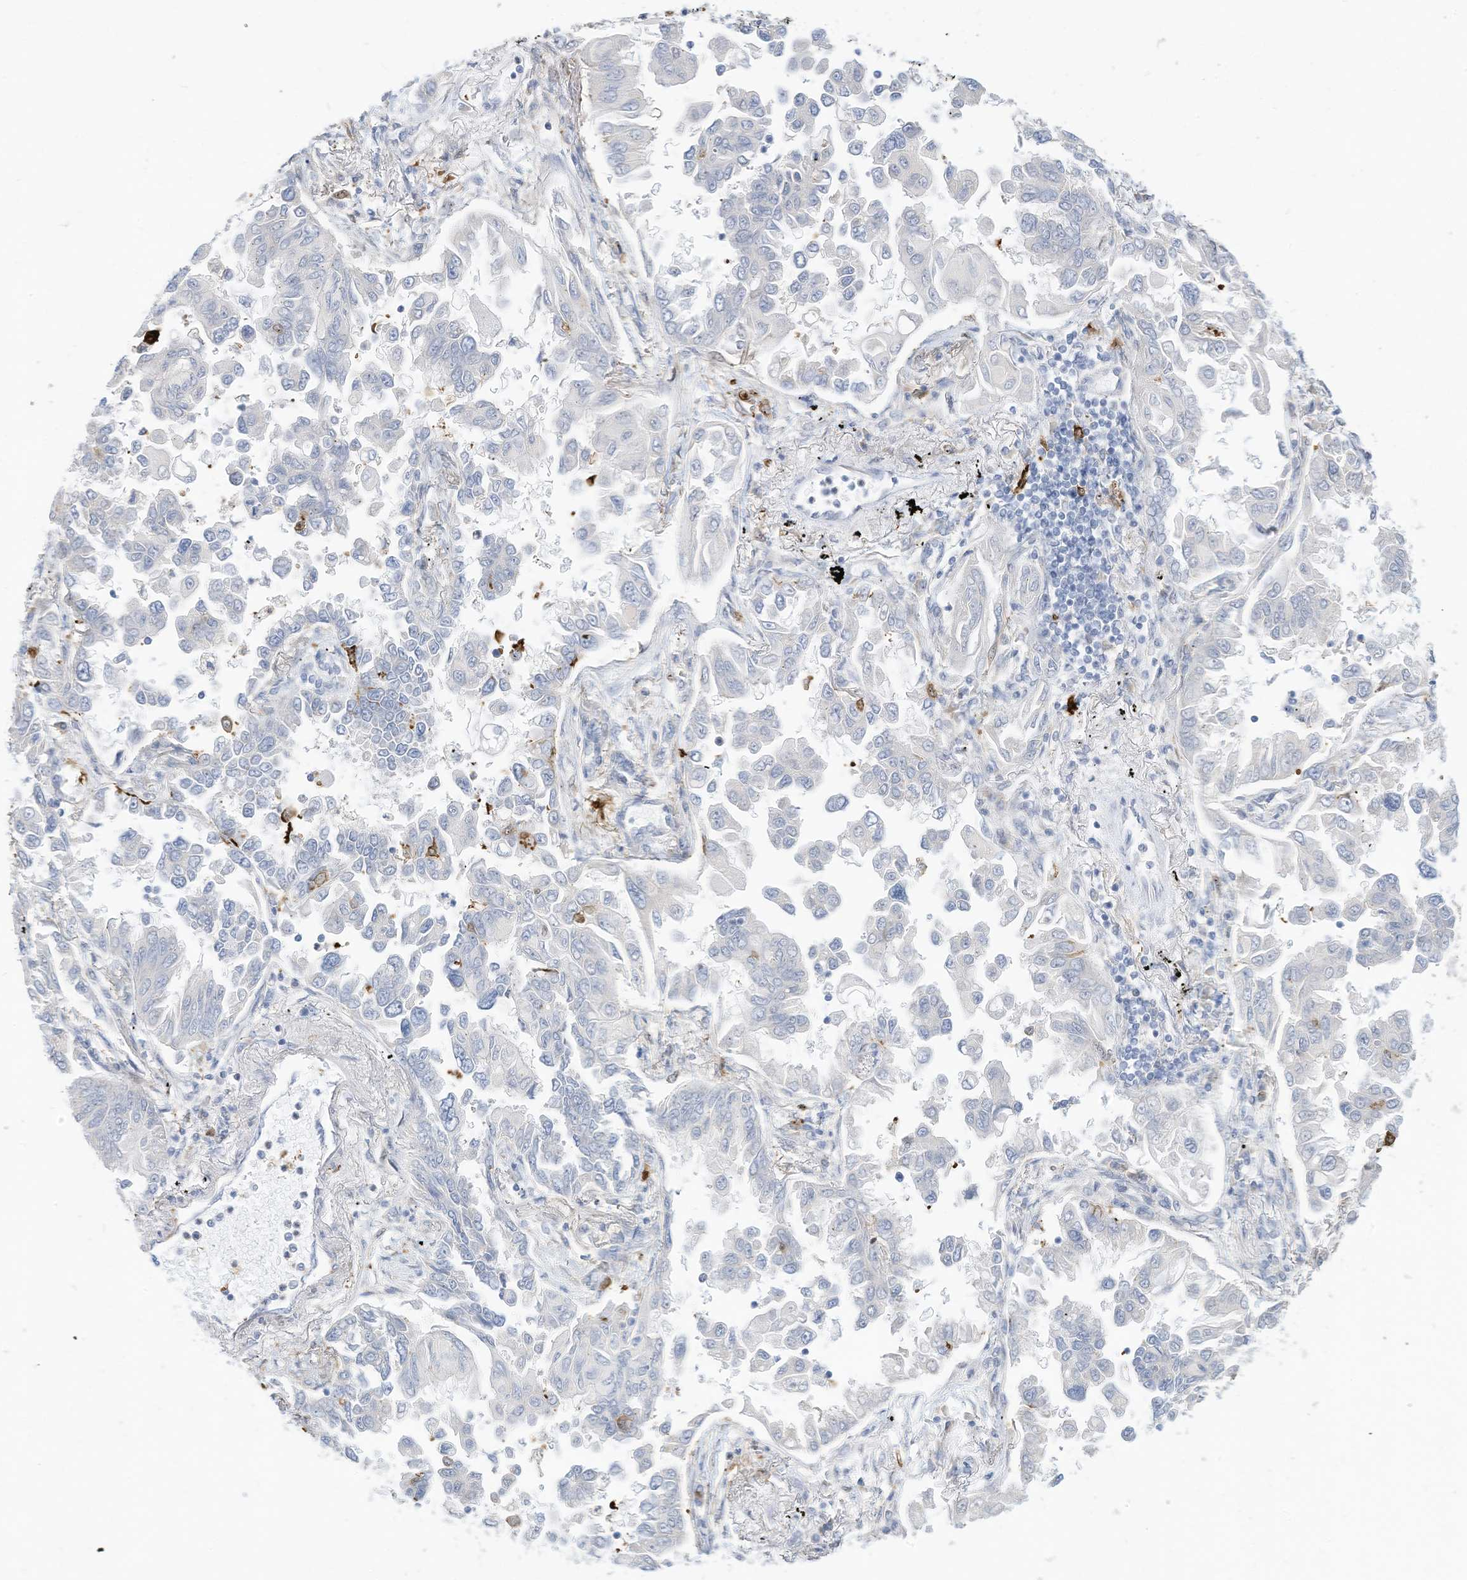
{"staining": {"intensity": "negative", "quantity": "none", "location": "none"}, "tissue": "lung cancer", "cell_type": "Tumor cells", "image_type": "cancer", "snomed": [{"axis": "morphology", "description": "Adenocarcinoma, NOS"}, {"axis": "topography", "description": "Lung"}], "caption": "IHC of lung adenocarcinoma reveals no staining in tumor cells.", "gene": "ATP13A1", "patient": {"sex": "female", "age": 67}}